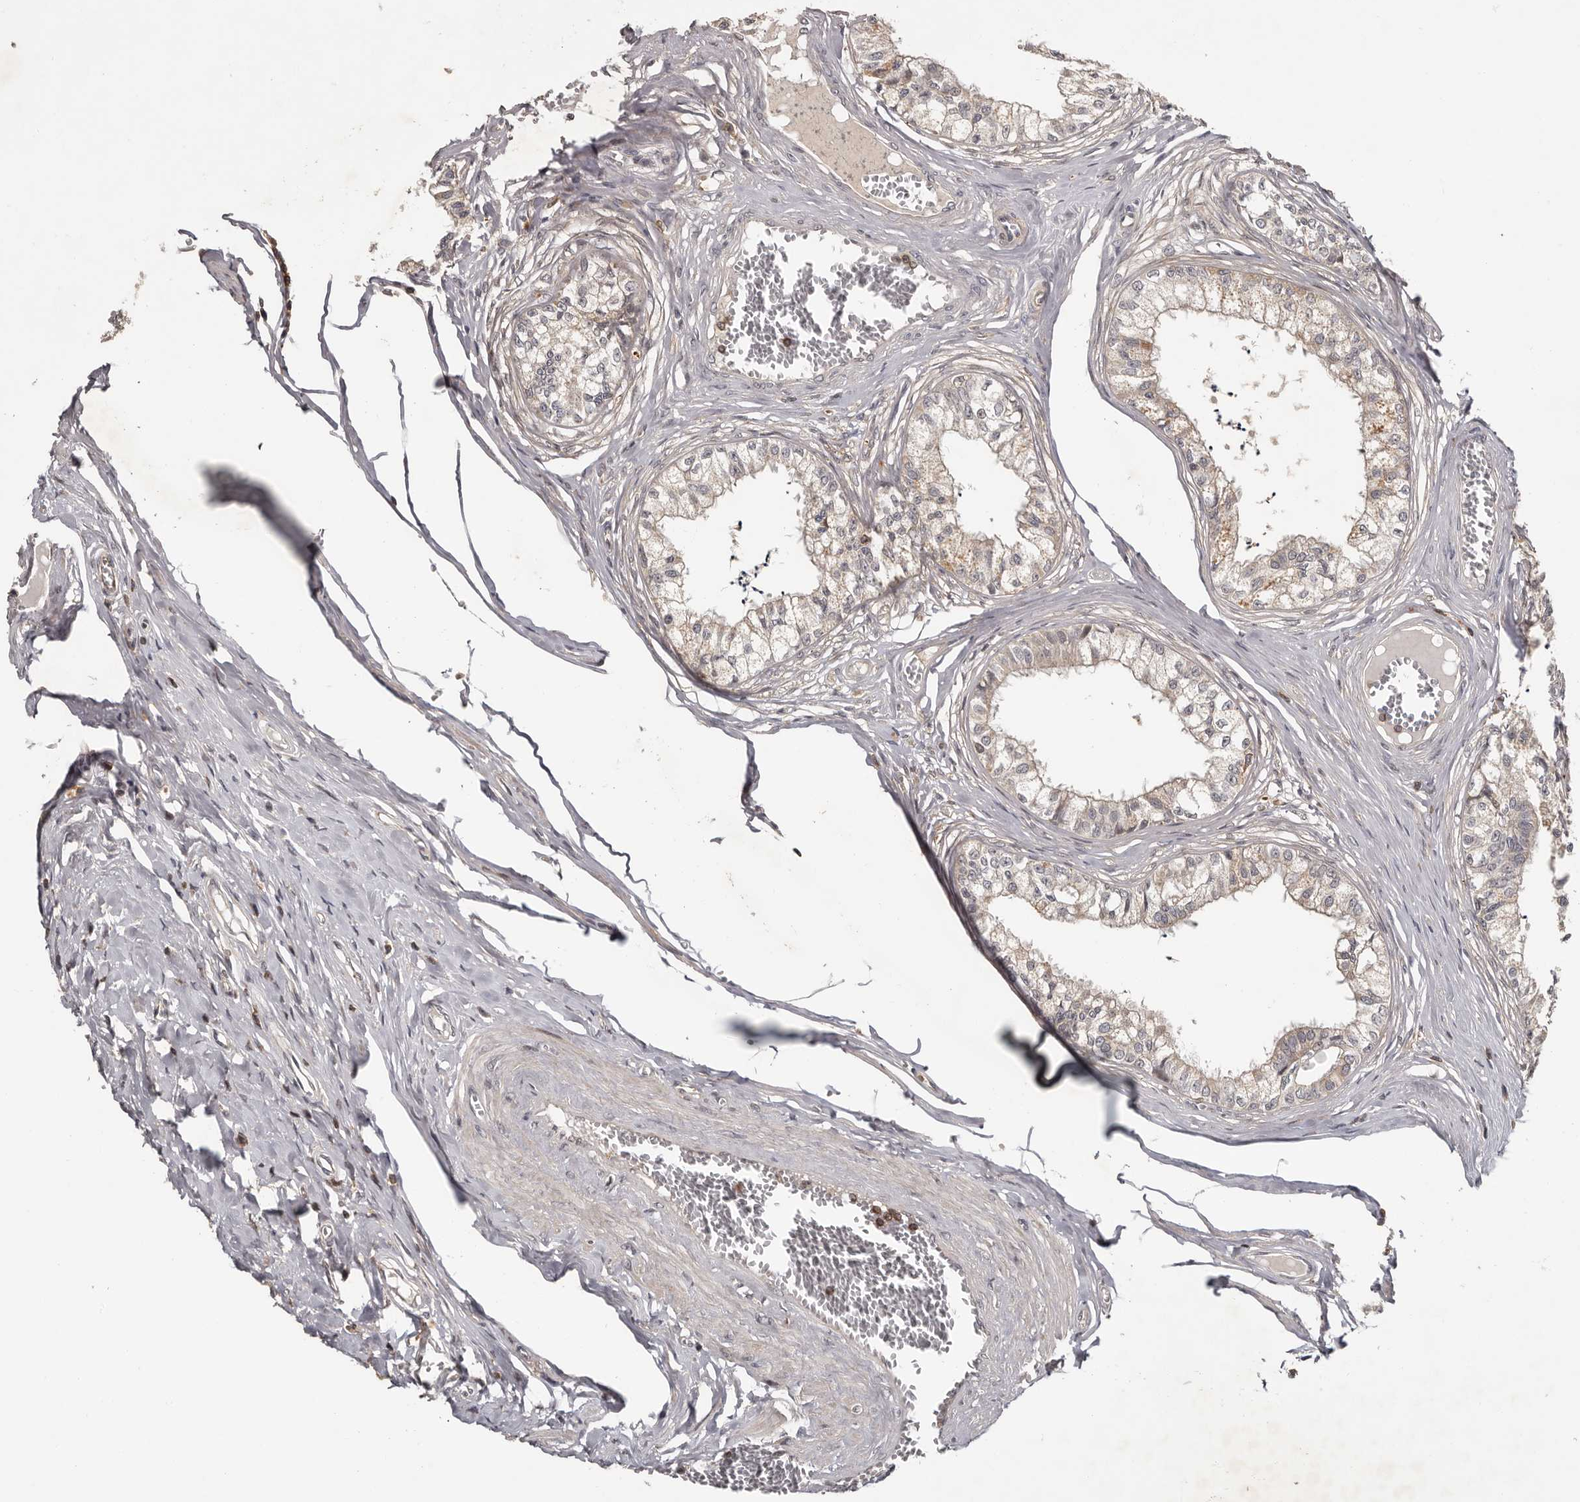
{"staining": {"intensity": "negative", "quantity": "none", "location": "none"}, "tissue": "epididymis", "cell_type": "Glandular cells", "image_type": "normal", "snomed": [{"axis": "morphology", "description": "Normal tissue, NOS"}, {"axis": "topography", "description": "Epididymis"}], "caption": "Immunohistochemical staining of unremarkable human epididymis reveals no significant positivity in glandular cells. The staining is performed using DAB (3,3'-diaminobenzidine) brown chromogen with nuclei counter-stained in using hematoxylin.", "gene": "ANKRD44", "patient": {"sex": "male", "age": 79}}